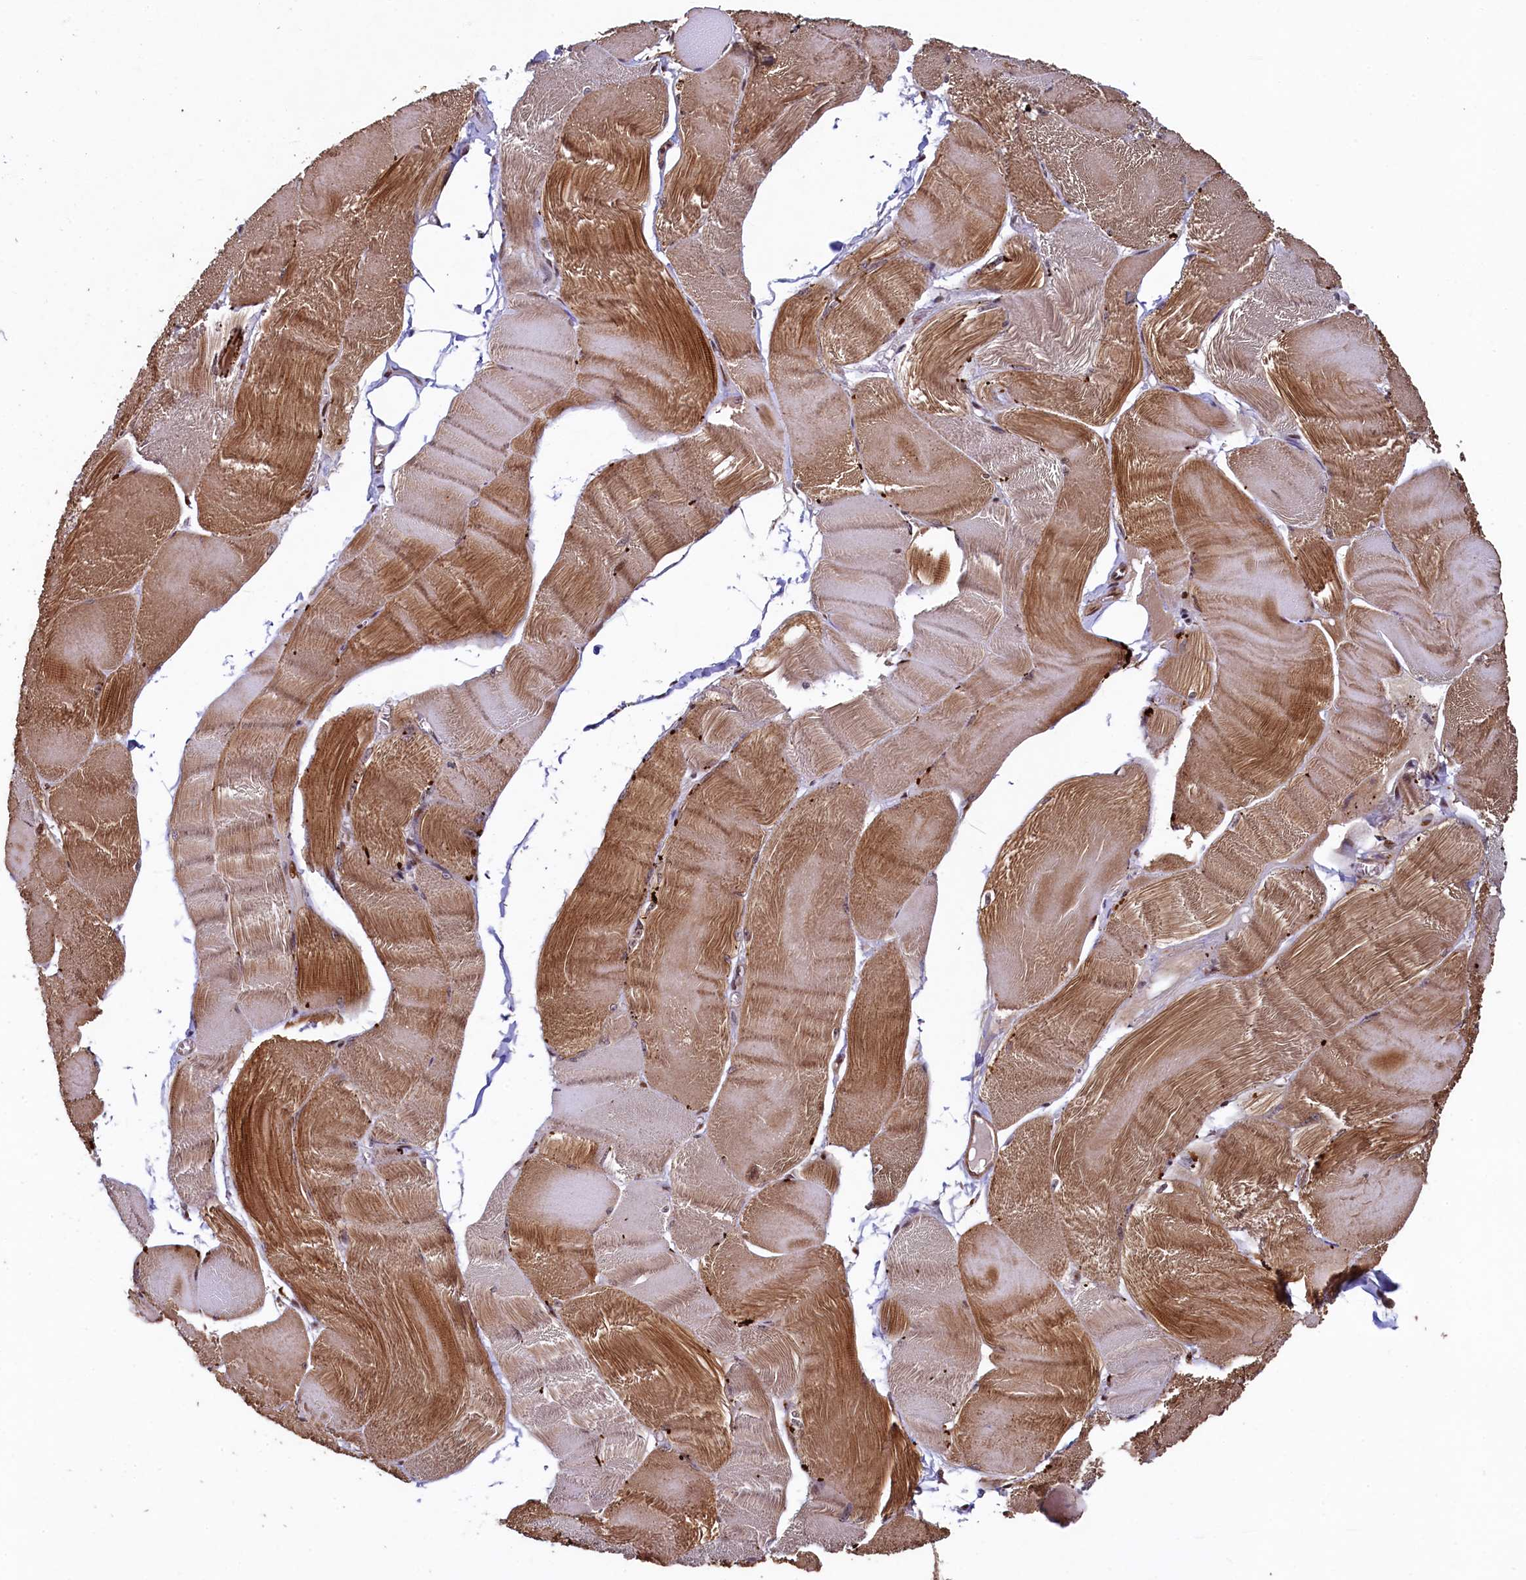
{"staining": {"intensity": "moderate", "quantity": ">75%", "location": "cytoplasmic/membranous"}, "tissue": "skeletal muscle", "cell_type": "Myocytes", "image_type": "normal", "snomed": [{"axis": "morphology", "description": "Normal tissue, NOS"}, {"axis": "morphology", "description": "Basal cell carcinoma"}, {"axis": "topography", "description": "Skeletal muscle"}], "caption": "Moderate cytoplasmic/membranous expression for a protein is present in about >75% of myocytes of benign skeletal muscle using IHC.", "gene": "ZNF577", "patient": {"sex": "female", "age": 64}}